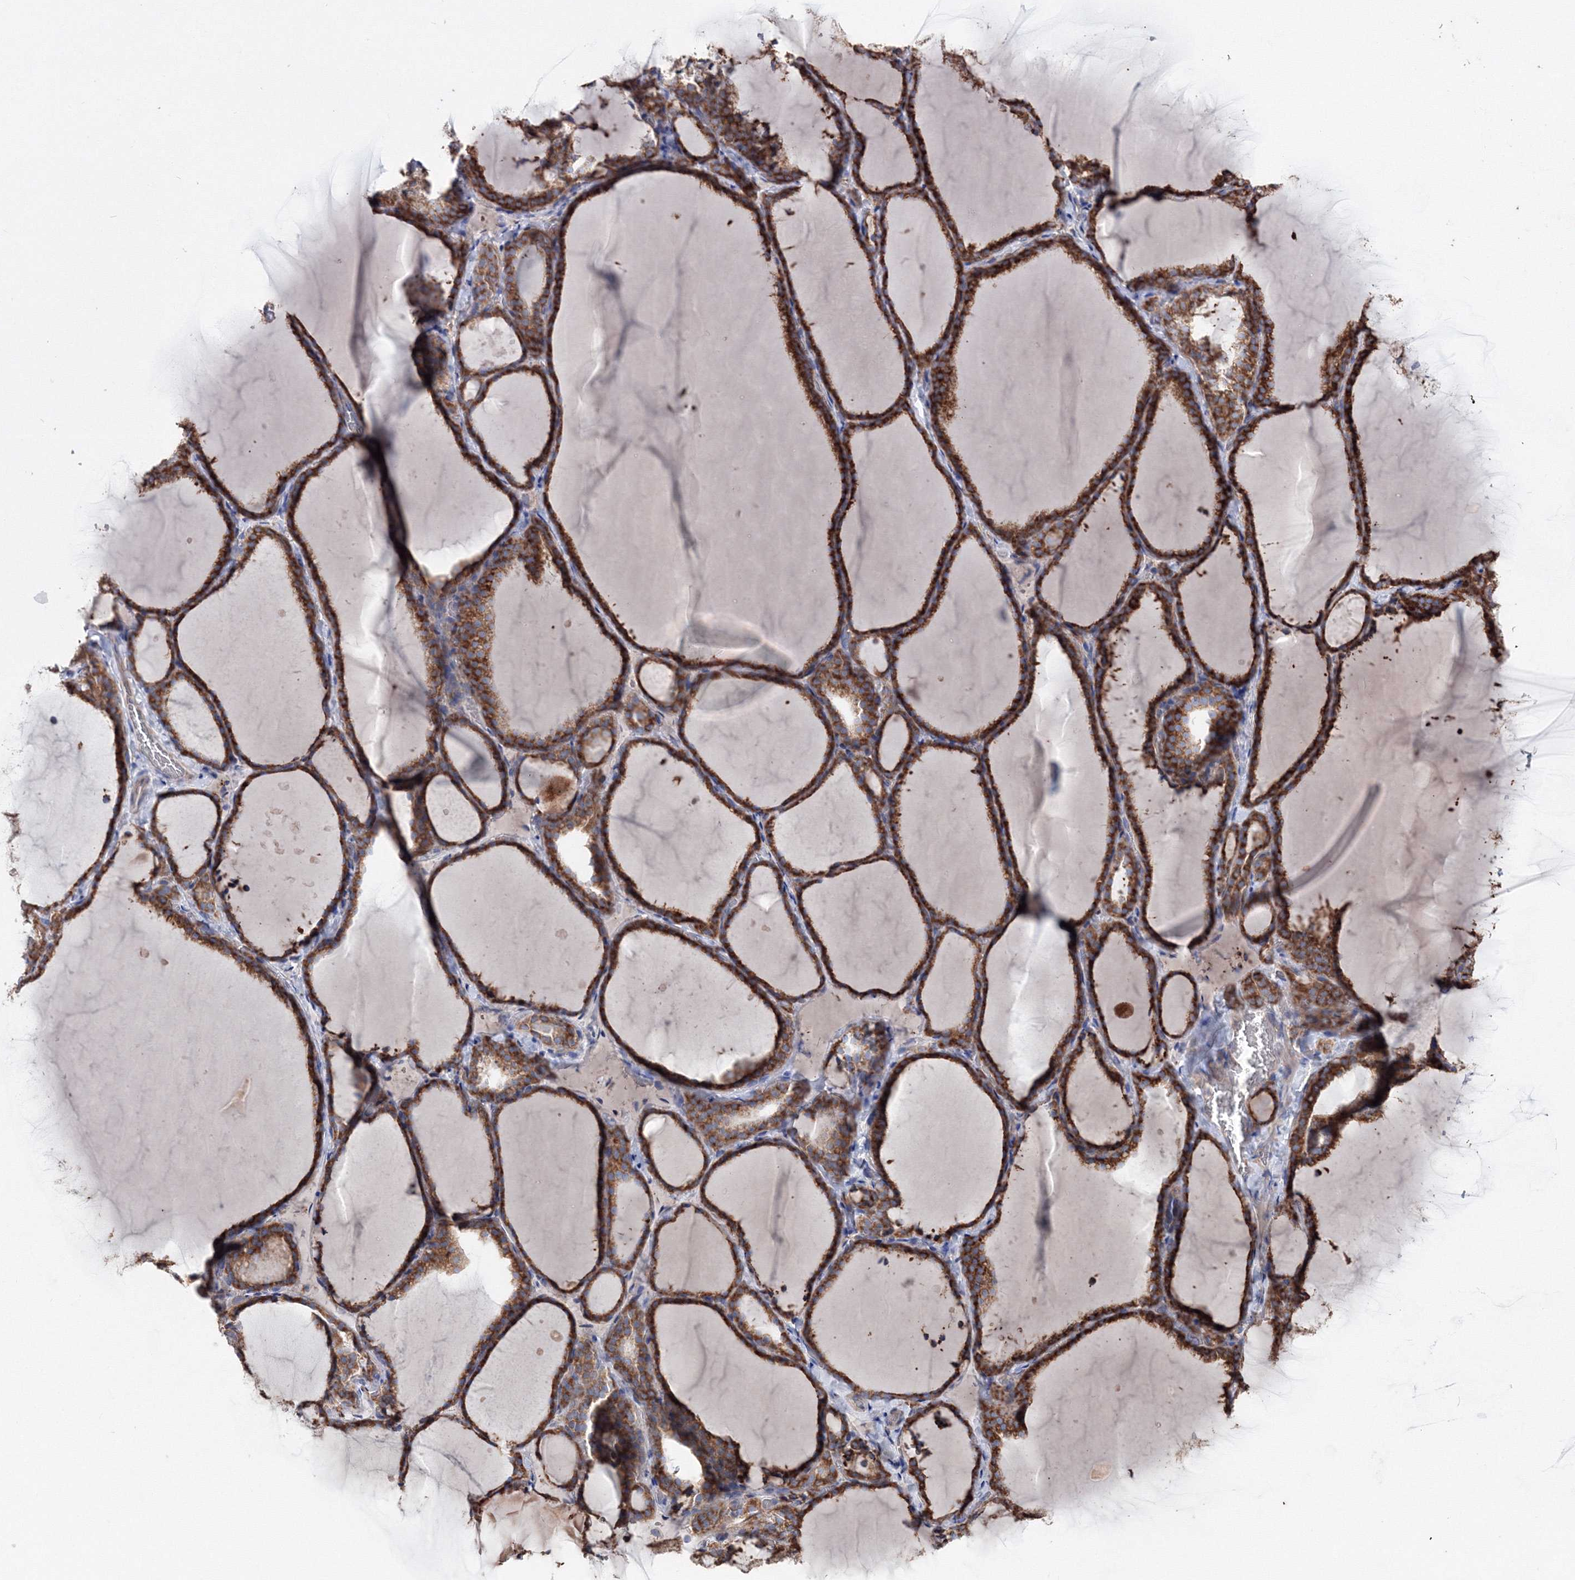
{"staining": {"intensity": "strong", "quantity": ">75%", "location": "cytoplasmic/membranous"}, "tissue": "thyroid gland", "cell_type": "Glandular cells", "image_type": "normal", "snomed": [{"axis": "morphology", "description": "Normal tissue, NOS"}, {"axis": "topography", "description": "Thyroid gland"}], "caption": "Immunohistochemical staining of normal thyroid gland displays >75% levels of strong cytoplasmic/membranous protein expression in about >75% of glandular cells.", "gene": "VPS8", "patient": {"sex": "female", "age": 22}}